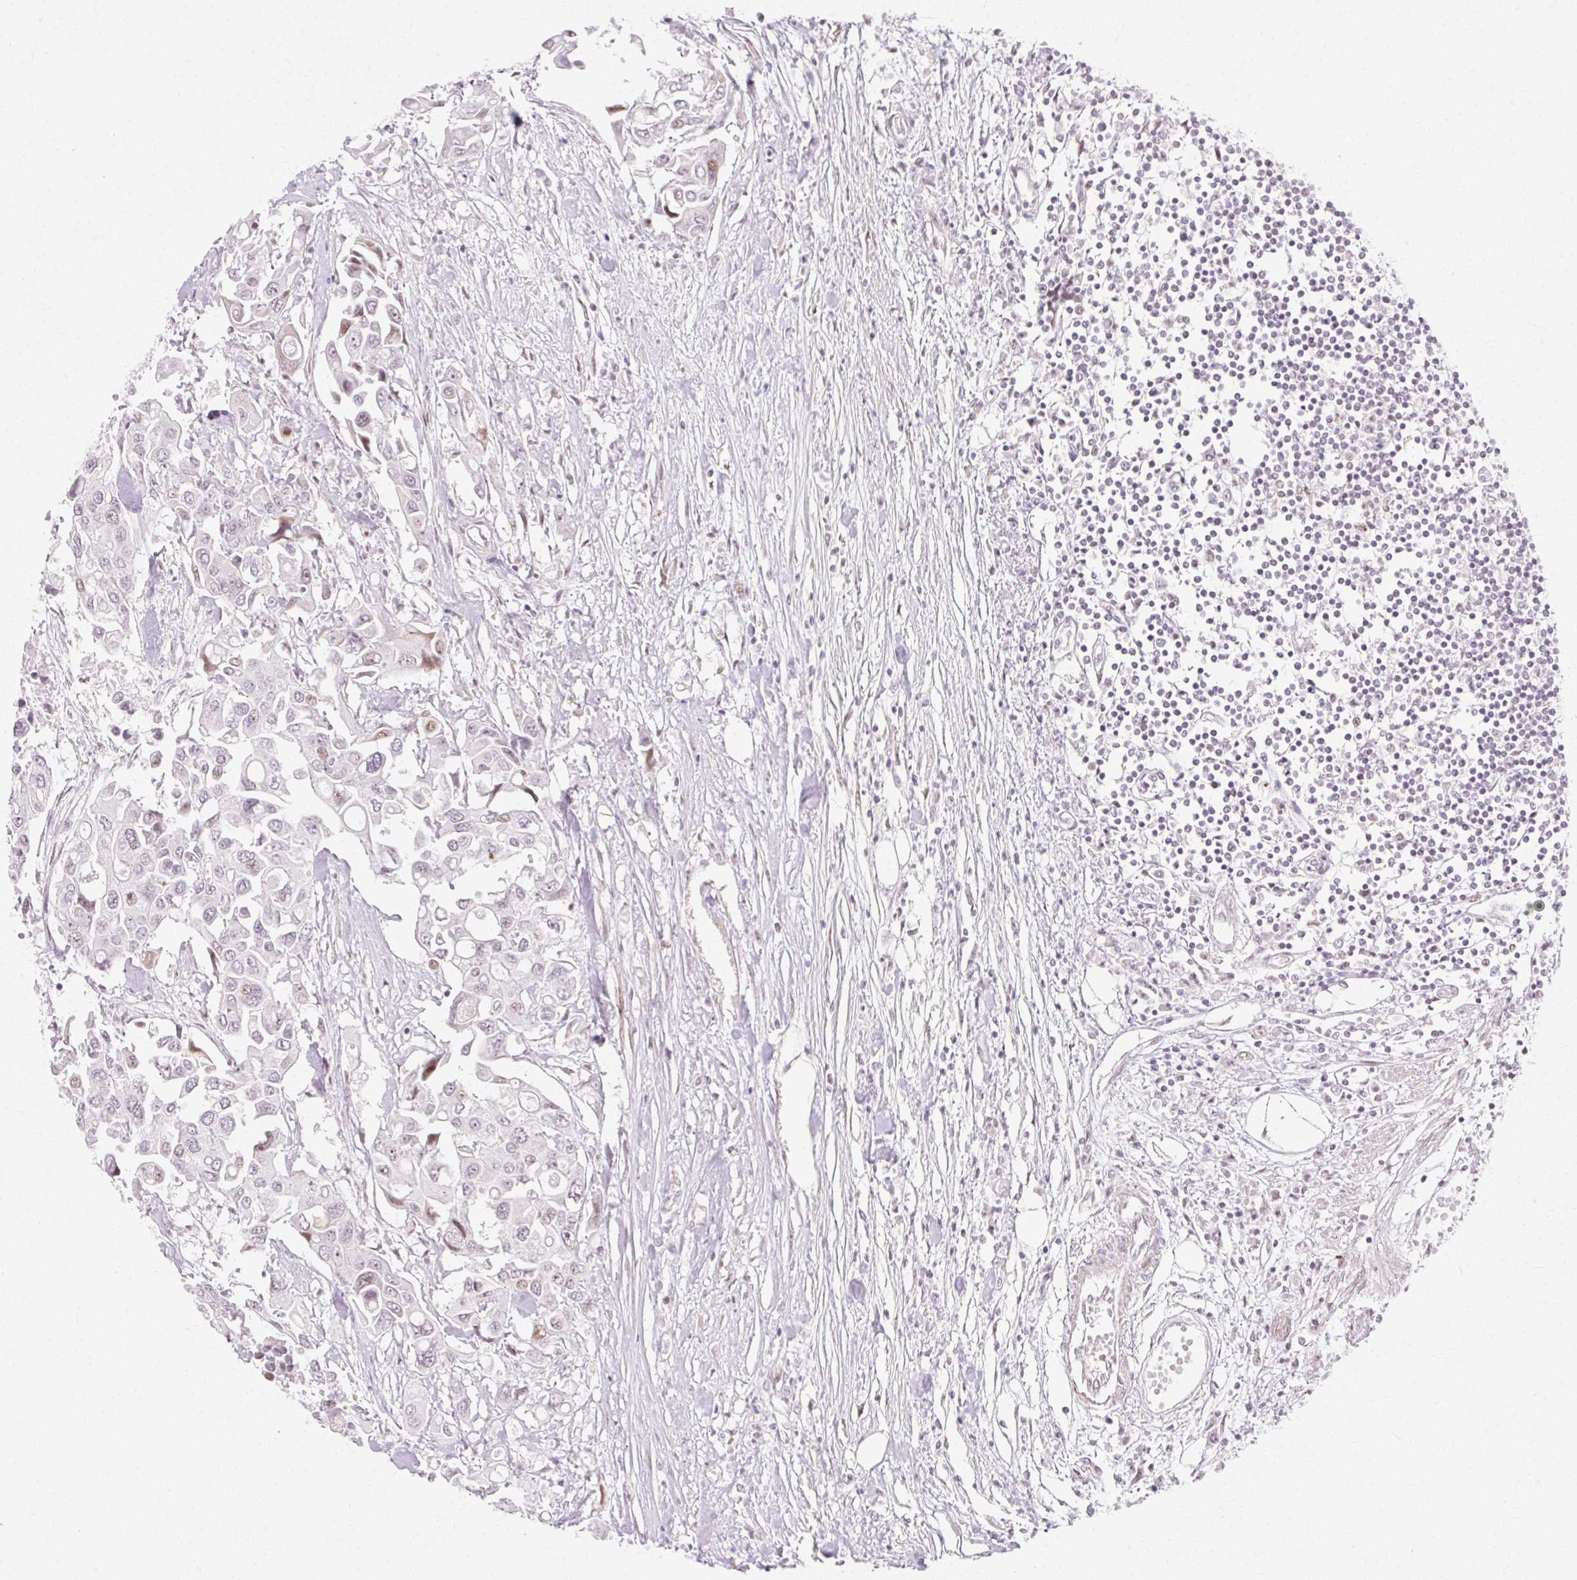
{"staining": {"intensity": "weak", "quantity": "<25%", "location": "nuclear"}, "tissue": "colorectal cancer", "cell_type": "Tumor cells", "image_type": "cancer", "snomed": [{"axis": "morphology", "description": "Adenocarcinoma, NOS"}, {"axis": "topography", "description": "Colon"}], "caption": "Protein analysis of colorectal adenocarcinoma exhibits no significant staining in tumor cells. (Brightfield microscopy of DAB IHC at high magnification).", "gene": "C3orf49", "patient": {"sex": "male", "age": 77}}